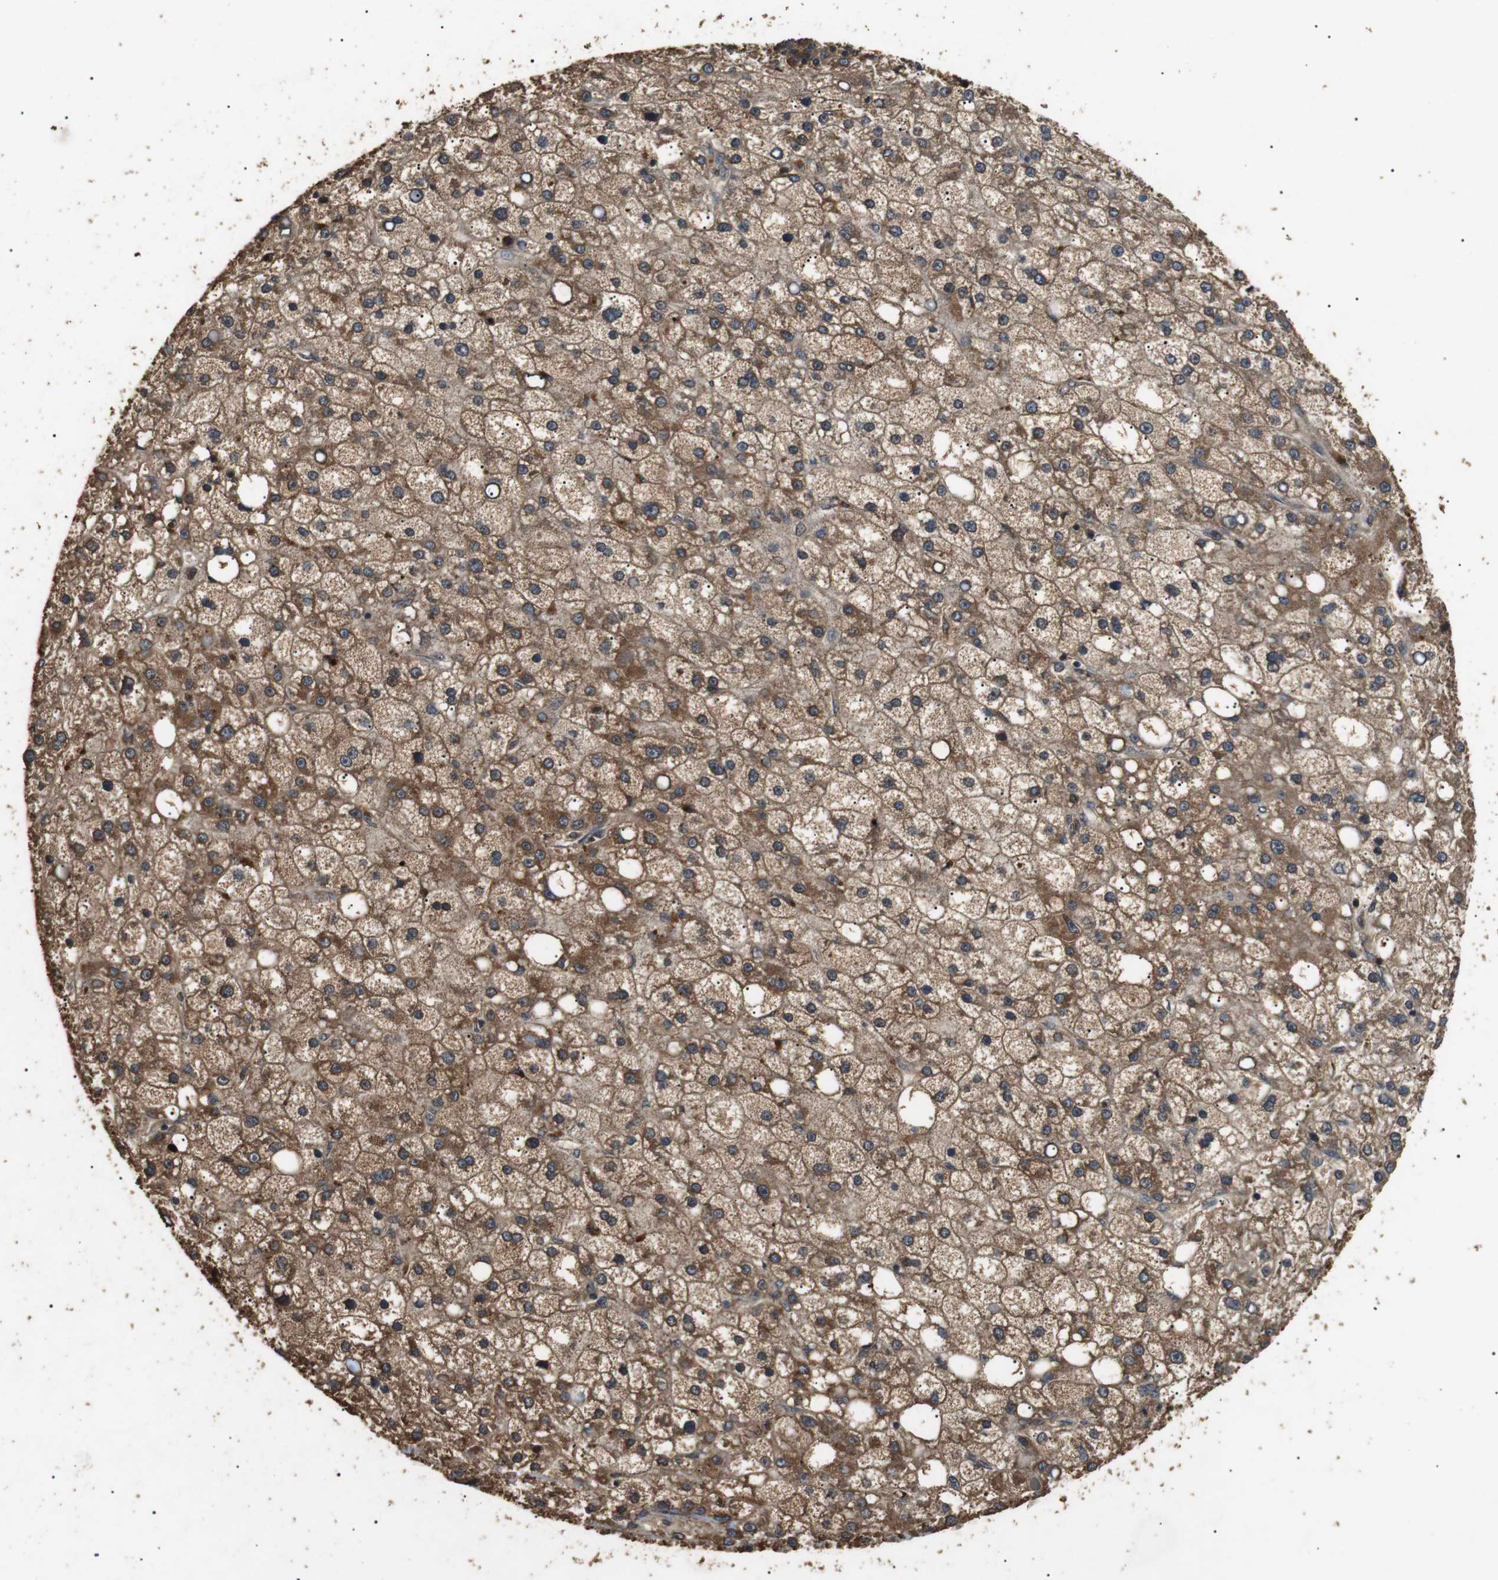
{"staining": {"intensity": "moderate", "quantity": ">75%", "location": "cytoplasmic/membranous"}, "tissue": "liver cancer", "cell_type": "Tumor cells", "image_type": "cancer", "snomed": [{"axis": "morphology", "description": "Carcinoma, Hepatocellular, NOS"}, {"axis": "topography", "description": "Liver"}], "caption": "Immunohistochemical staining of human liver cancer displays medium levels of moderate cytoplasmic/membranous staining in about >75% of tumor cells.", "gene": "TBC1D15", "patient": {"sex": "male", "age": 67}}